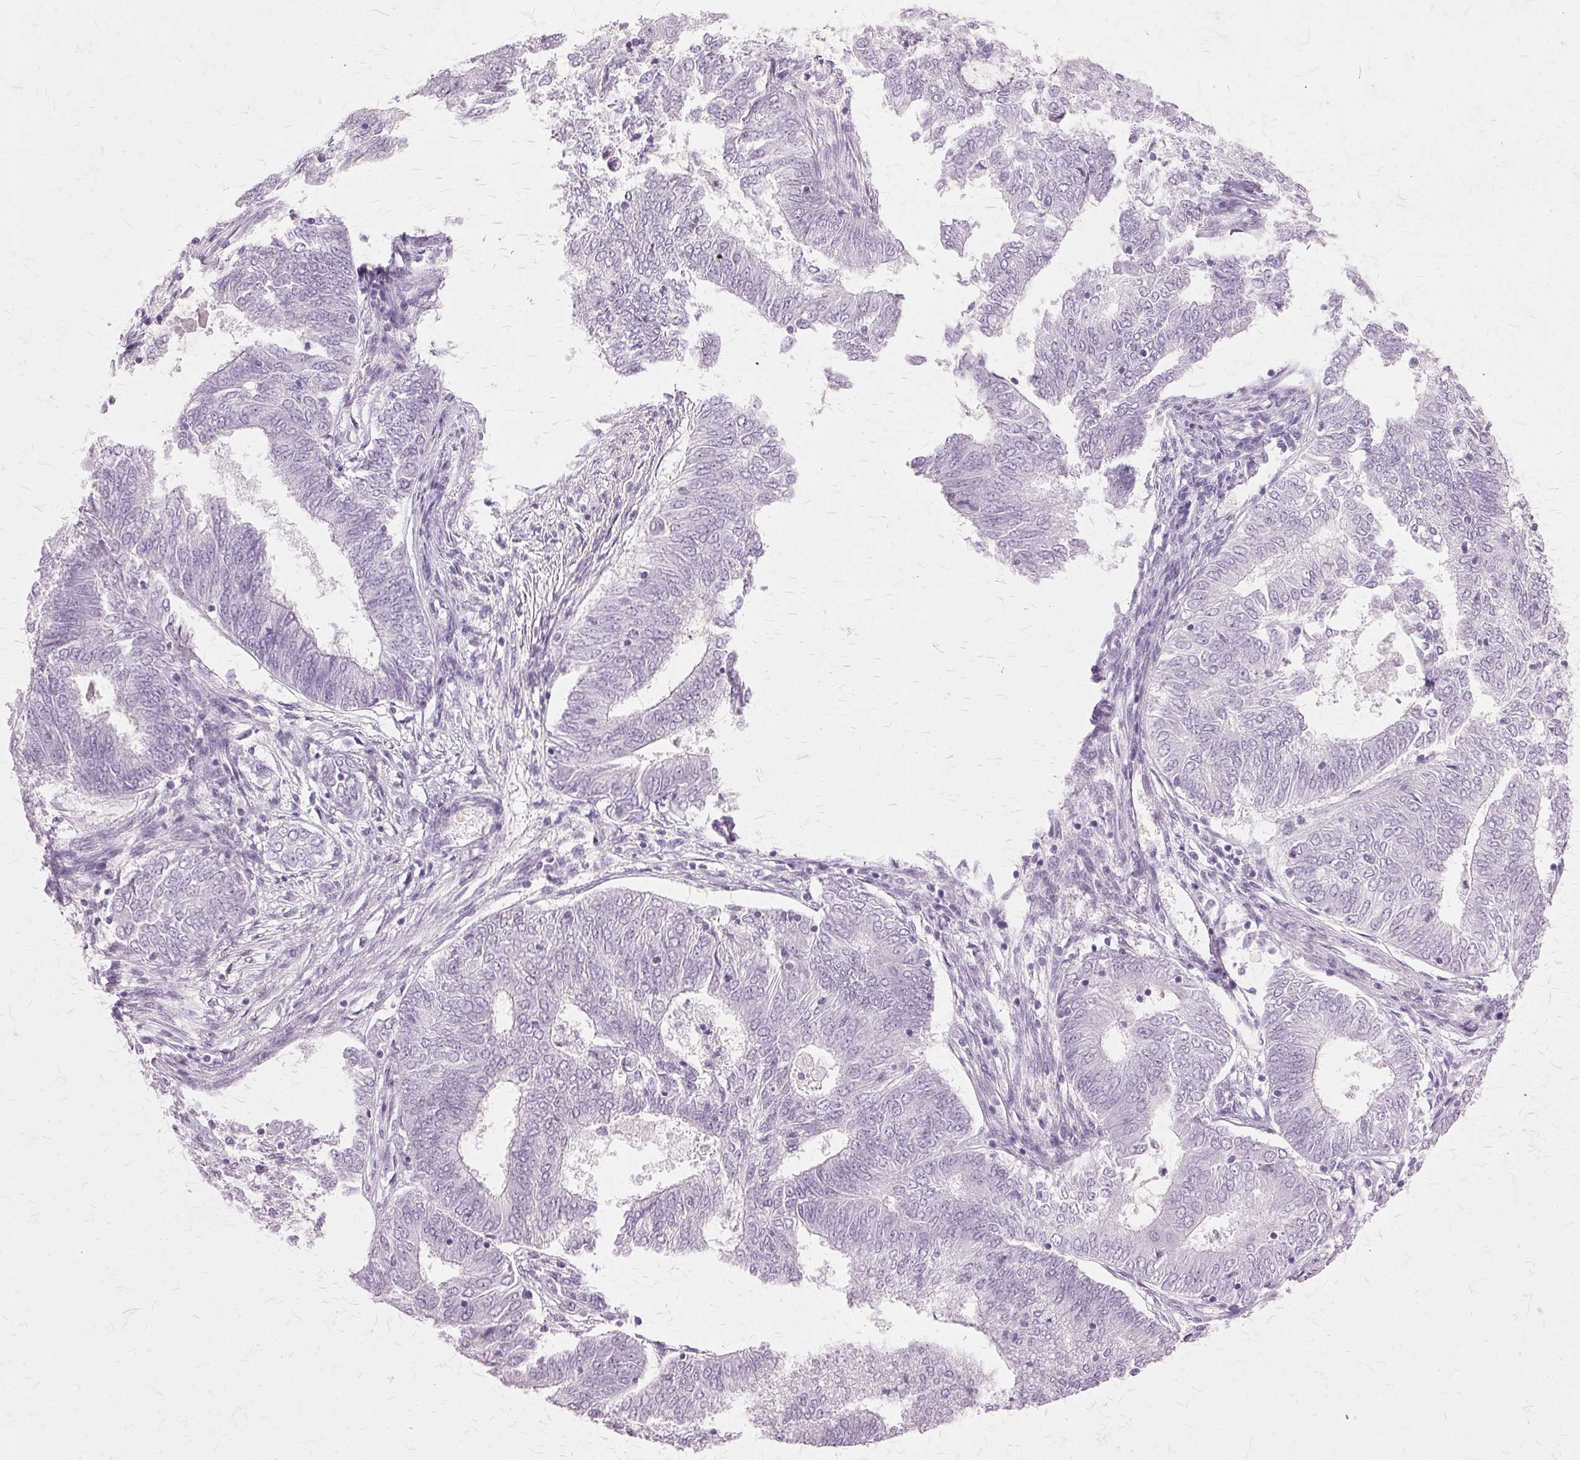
{"staining": {"intensity": "negative", "quantity": "none", "location": "none"}, "tissue": "endometrial cancer", "cell_type": "Tumor cells", "image_type": "cancer", "snomed": [{"axis": "morphology", "description": "Adenocarcinoma, NOS"}, {"axis": "topography", "description": "Endometrium"}], "caption": "Endometrial adenocarcinoma was stained to show a protein in brown. There is no significant staining in tumor cells.", "gene": "SLC45A3", "patient": {"sex": "female", "age": 62}}